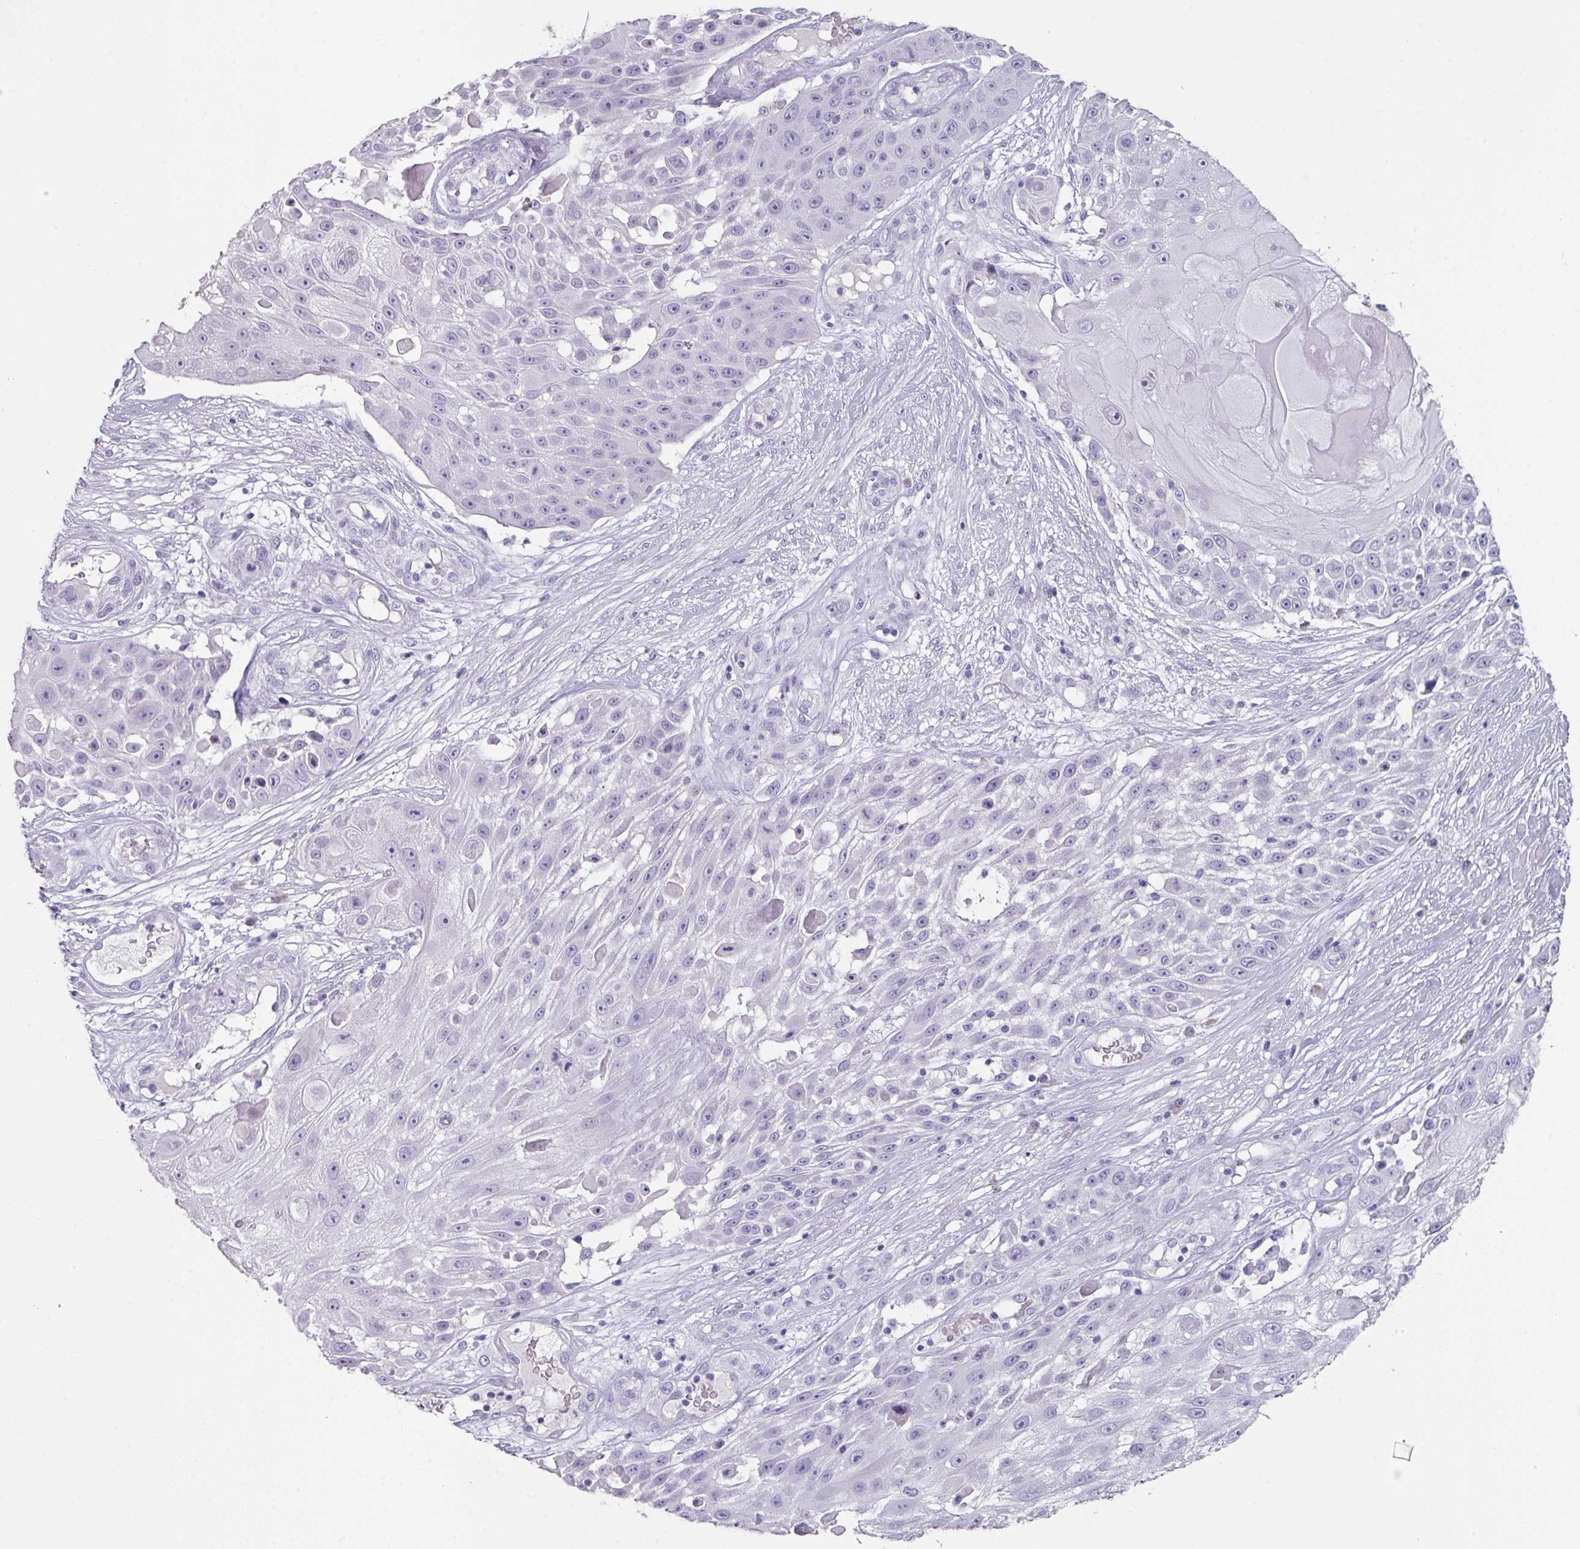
{"staining": {"intensity": "negative", "quantity": "none", "location": "none"}, "tissue": "skin cancer", "cell_type": "Tumor cells", "image_type": "cancer", "snomed": [{"axis": "morphology", "description": "Squamous cell carcinoma, NOS"}, {"axis": "topography", "description": "Skin"}], "caption": "Tumor cells are negative for protein expression in human skin squamous cell carcinoma.", "gene": "DEFB115", "patient": {"sex": "female", "age": 86}}